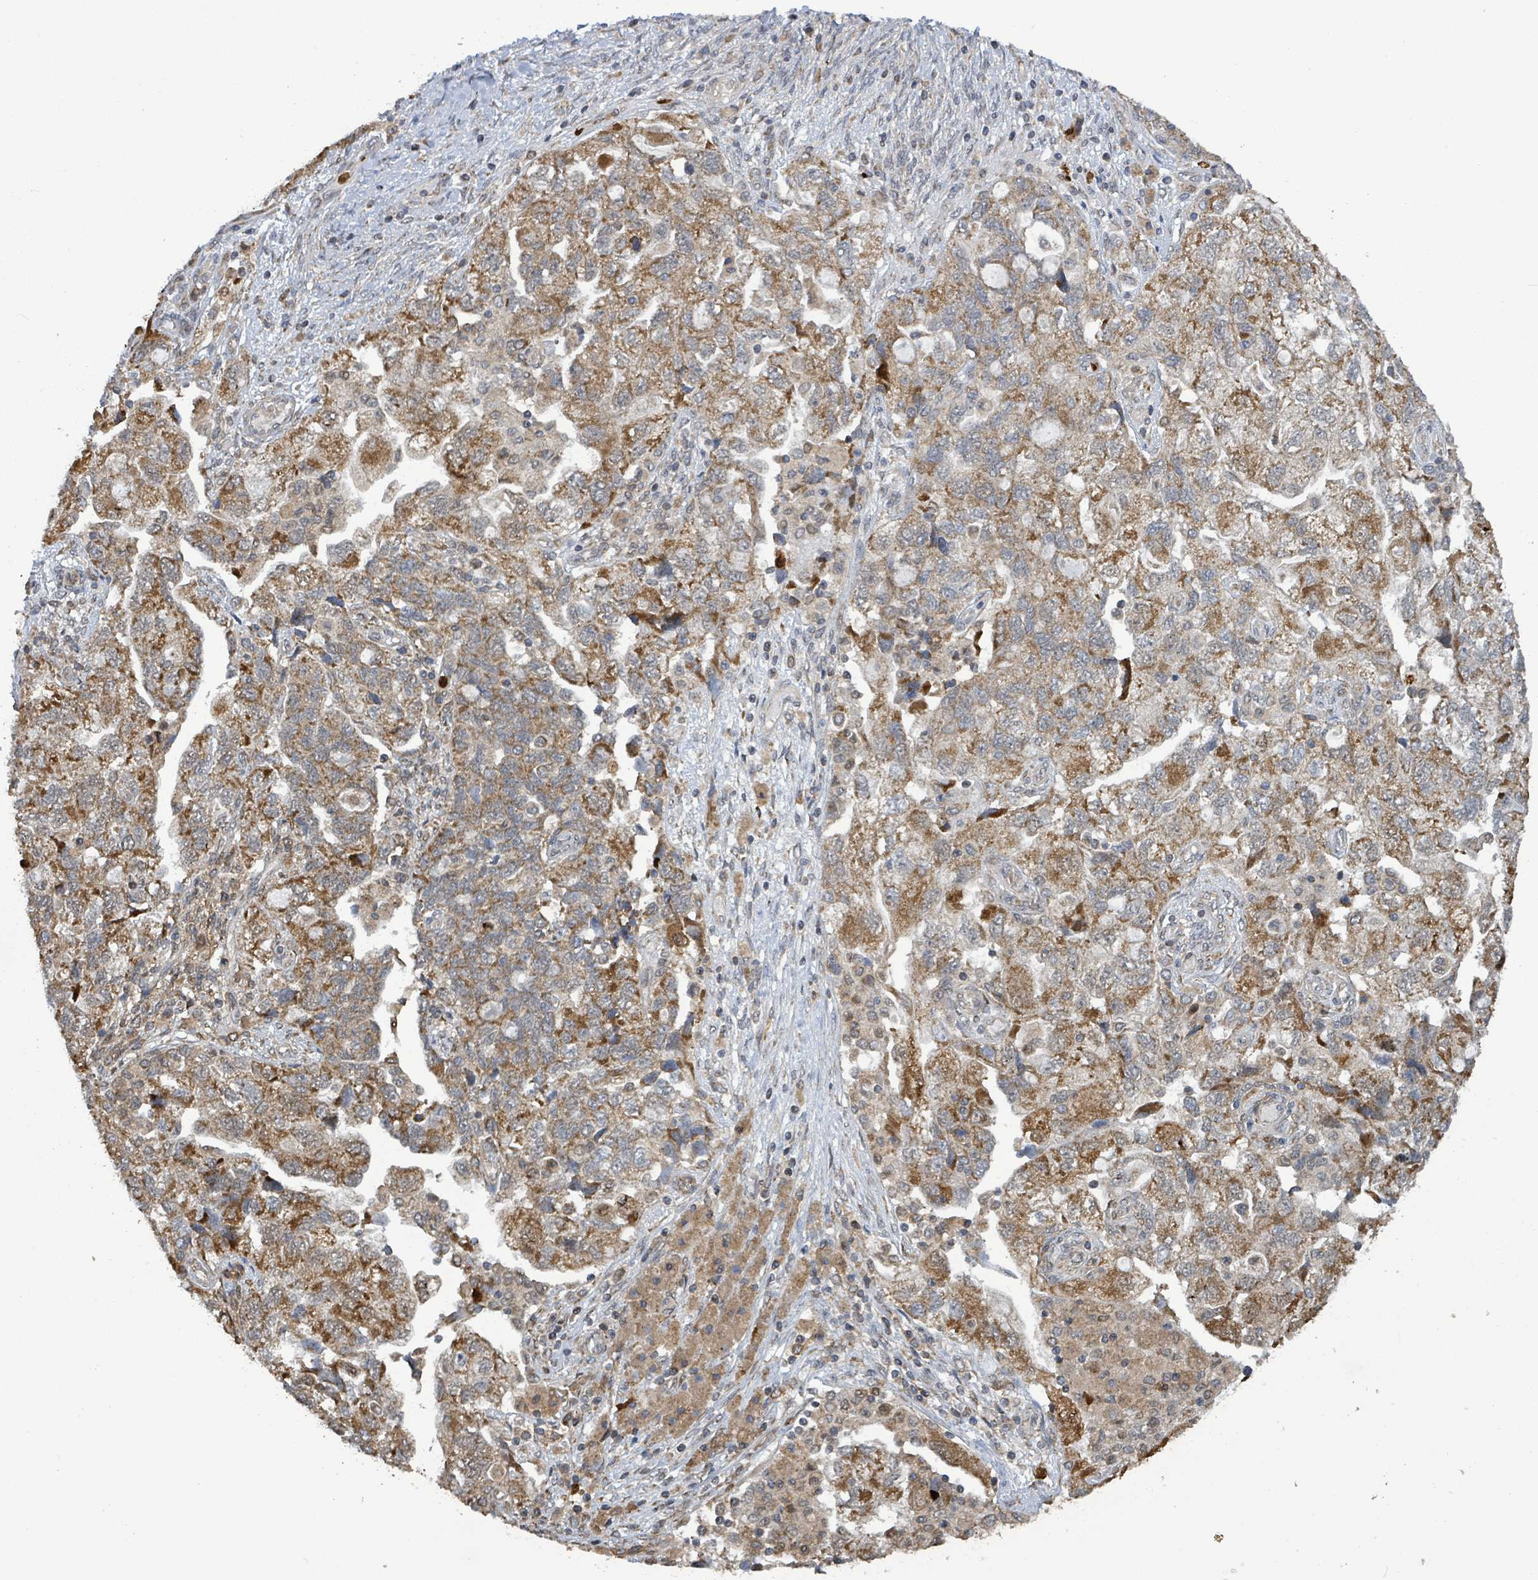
{"staining": {"intensity": "moderate", "quantity": ">75%", "location": "cytoplasmic/membranous"}, "tissue": "ovarian cancer", "cell_type": "Tumor cells", "image_type": "cancer", "snomed": [{"axis": "morphology", "description": "Carcinoma, NOS"}, {"axis": "morphology", "description": "Cystadenocarcinoma, serous, NOS"}, {"axis": "topography", "description": "Ovary"}], "caption": "Human ovarian cancer (carcinoma) stained for a protein (brown) demonstrates moderate cytoplasmic/membranous positive staining in approximately >75% of tumor cells.", "gene": "COQ6", "patient": {"sex": "female", "age": 69}}